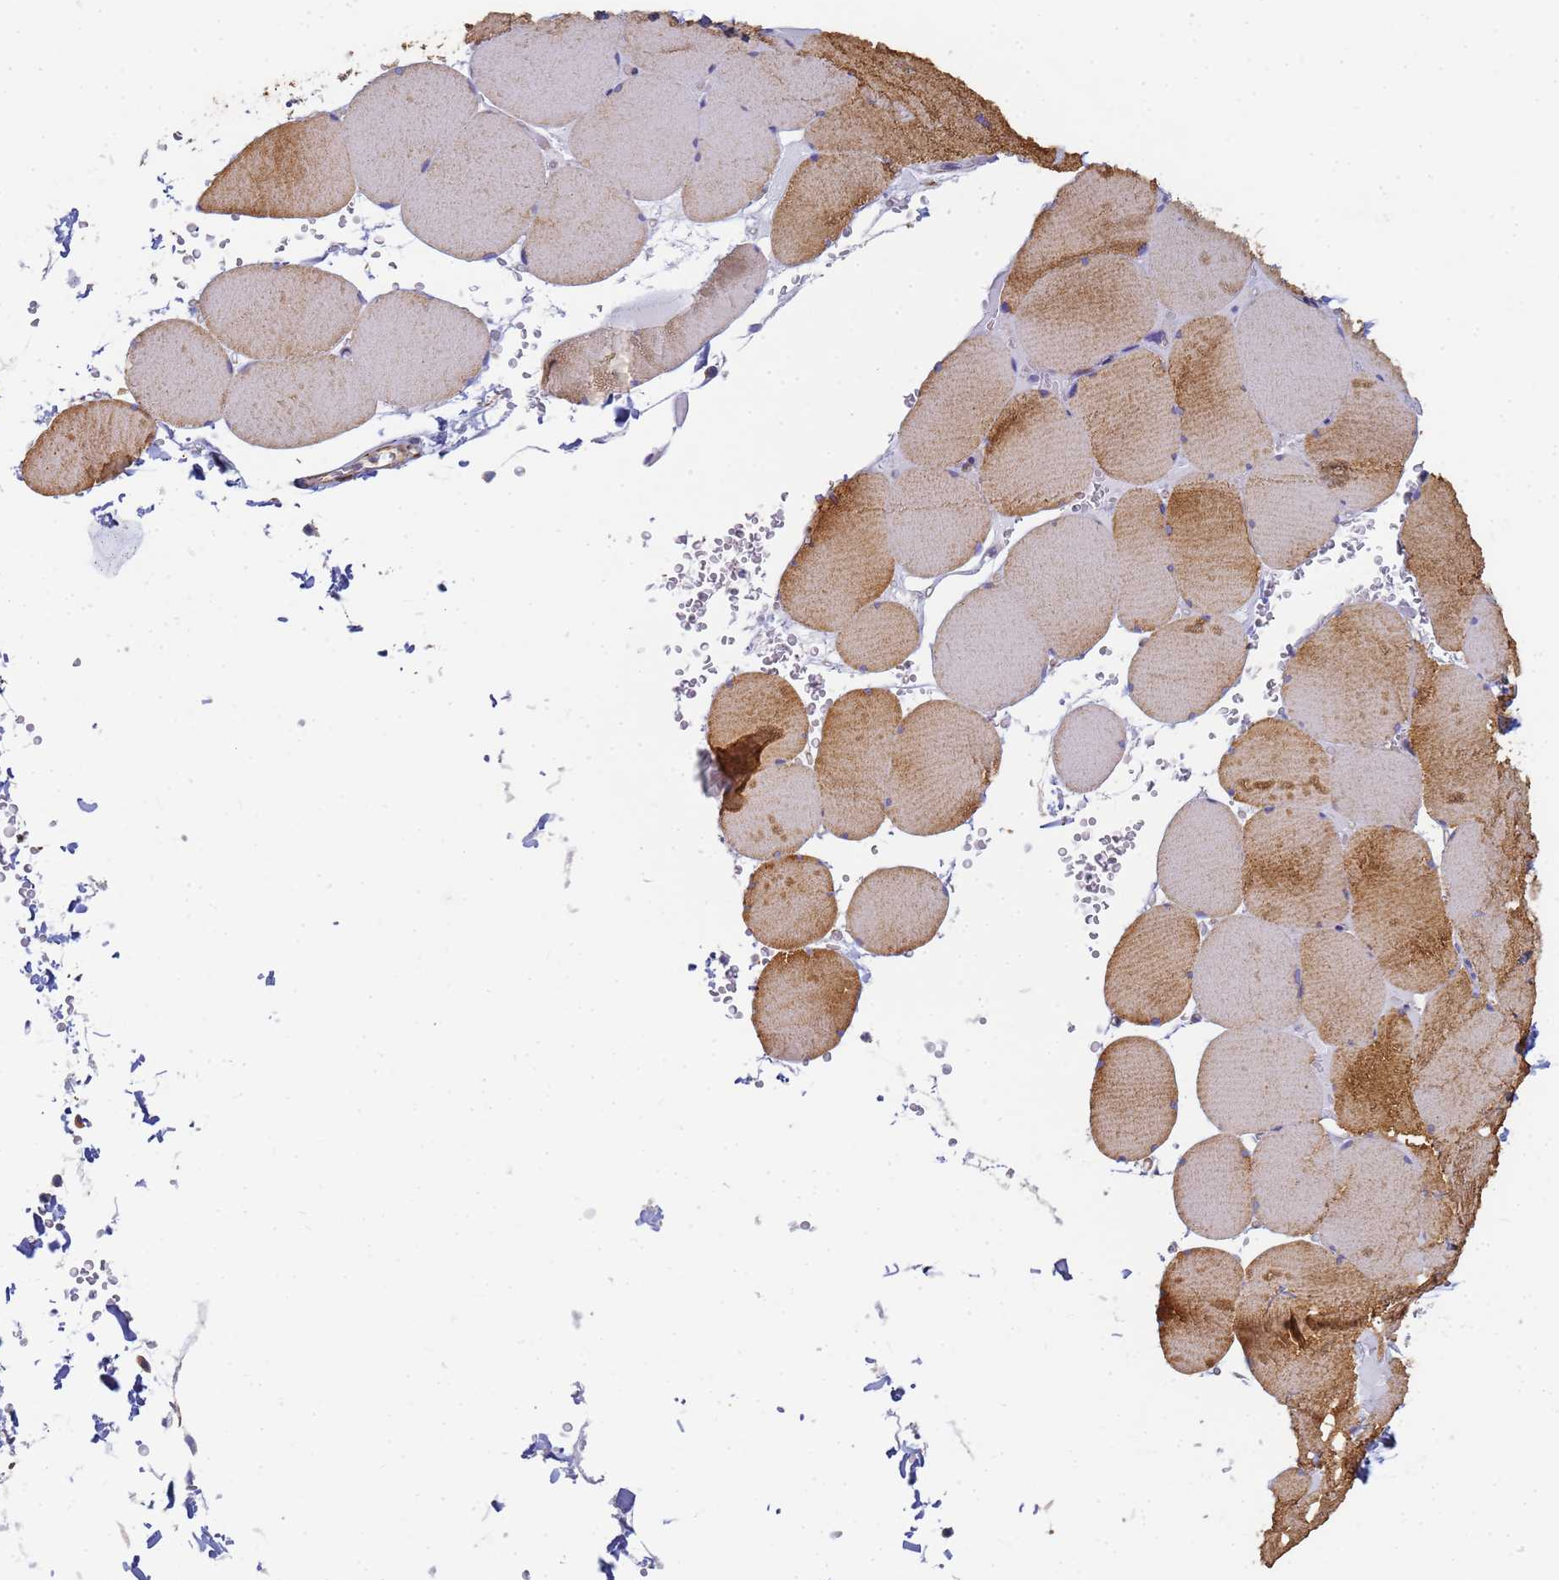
{"staining": {"intensity": "strong", "quantity": "25%-75%", "location": "cytoplasmic/membranous"}, "tissue": "skeletal muscle", "cell_type": "Myocytes", "image_type": "normal", "snomed": [{"axis": "morphology", "description": "Normal tissue, NOS"}, {"axis": "topography", "description": "Skeletal muscle"}, {"axis": "topography", "description": "Head-Neck"}], "caption": "DAB immunohistochemical staining of benign skeletal muscle shows strong cytoplasmic/membranous protein staining in about 25%-75% of myocytes. (brown staining indicates protein expression, while blue staining denotes nuclei).", "gene": "TPM1", "patient": {"sex": "male", "age": 66}}